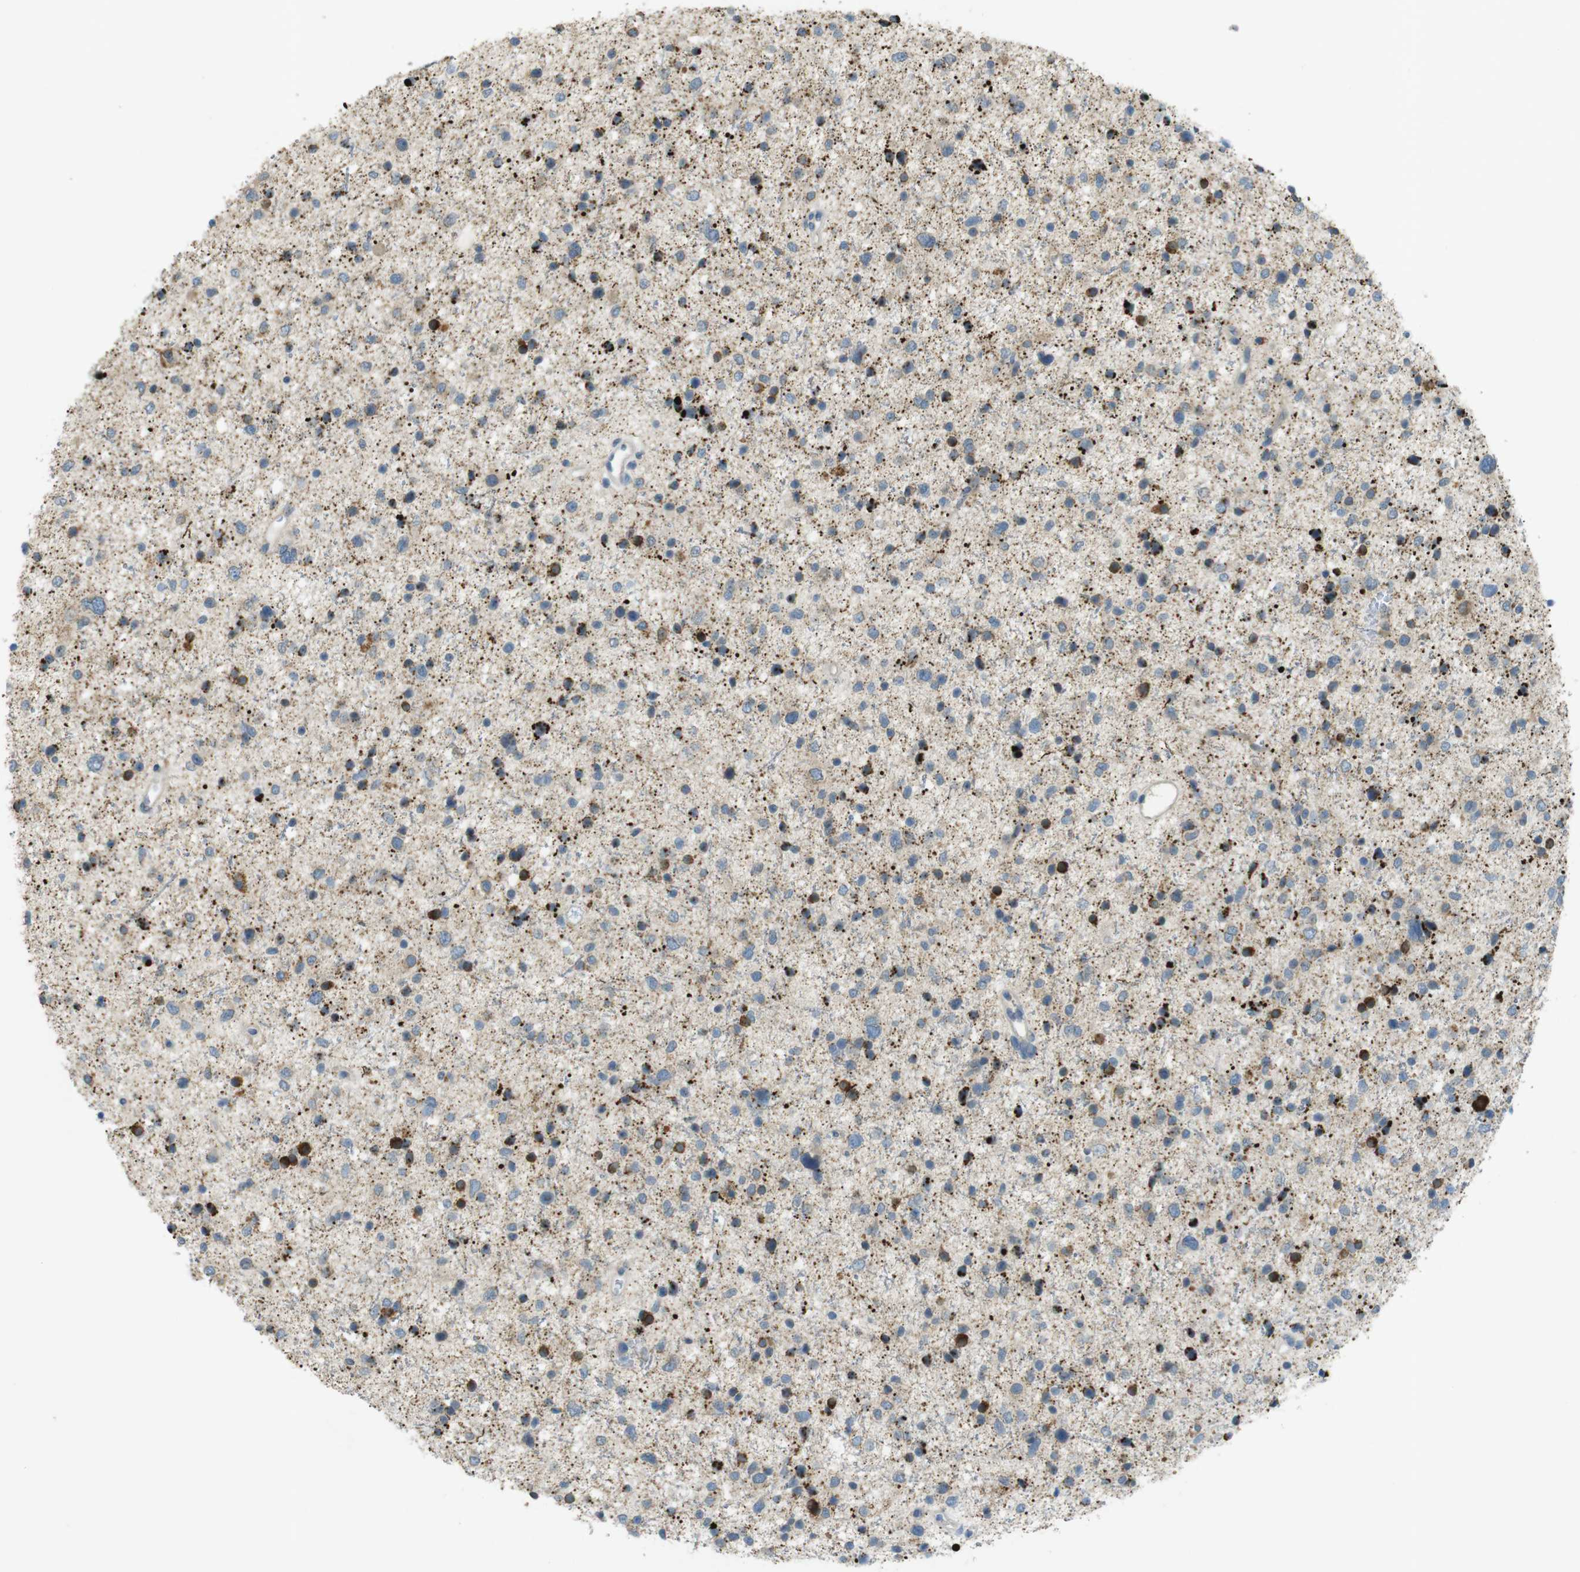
{"staining": {"intensity": "moderate", "quantity": "<25%", "location": "cytoplasmic/membranous"}, "tissue": "glioma", "cell_type": "Tumor cells", "image_type": "cancer", "snomed": [{"axis": "morphology", "description": "Glioma, malignant, Low grade"}, {"axis": "topography", "description": "Brain"}], "caption": "Protein analysis of glioma tissue demonstrates moderate cytoplasmic/membranous expression in approximately <25% of tumor cells. The protein of interest is stained brown, and the nuclei are stained in blue (DAB (3,3'-diaminobenzidine) IHC with brightfield microscopy, high magnification).", "gene": "UGT8", "patient": {"sex": "female", "age": 37}}